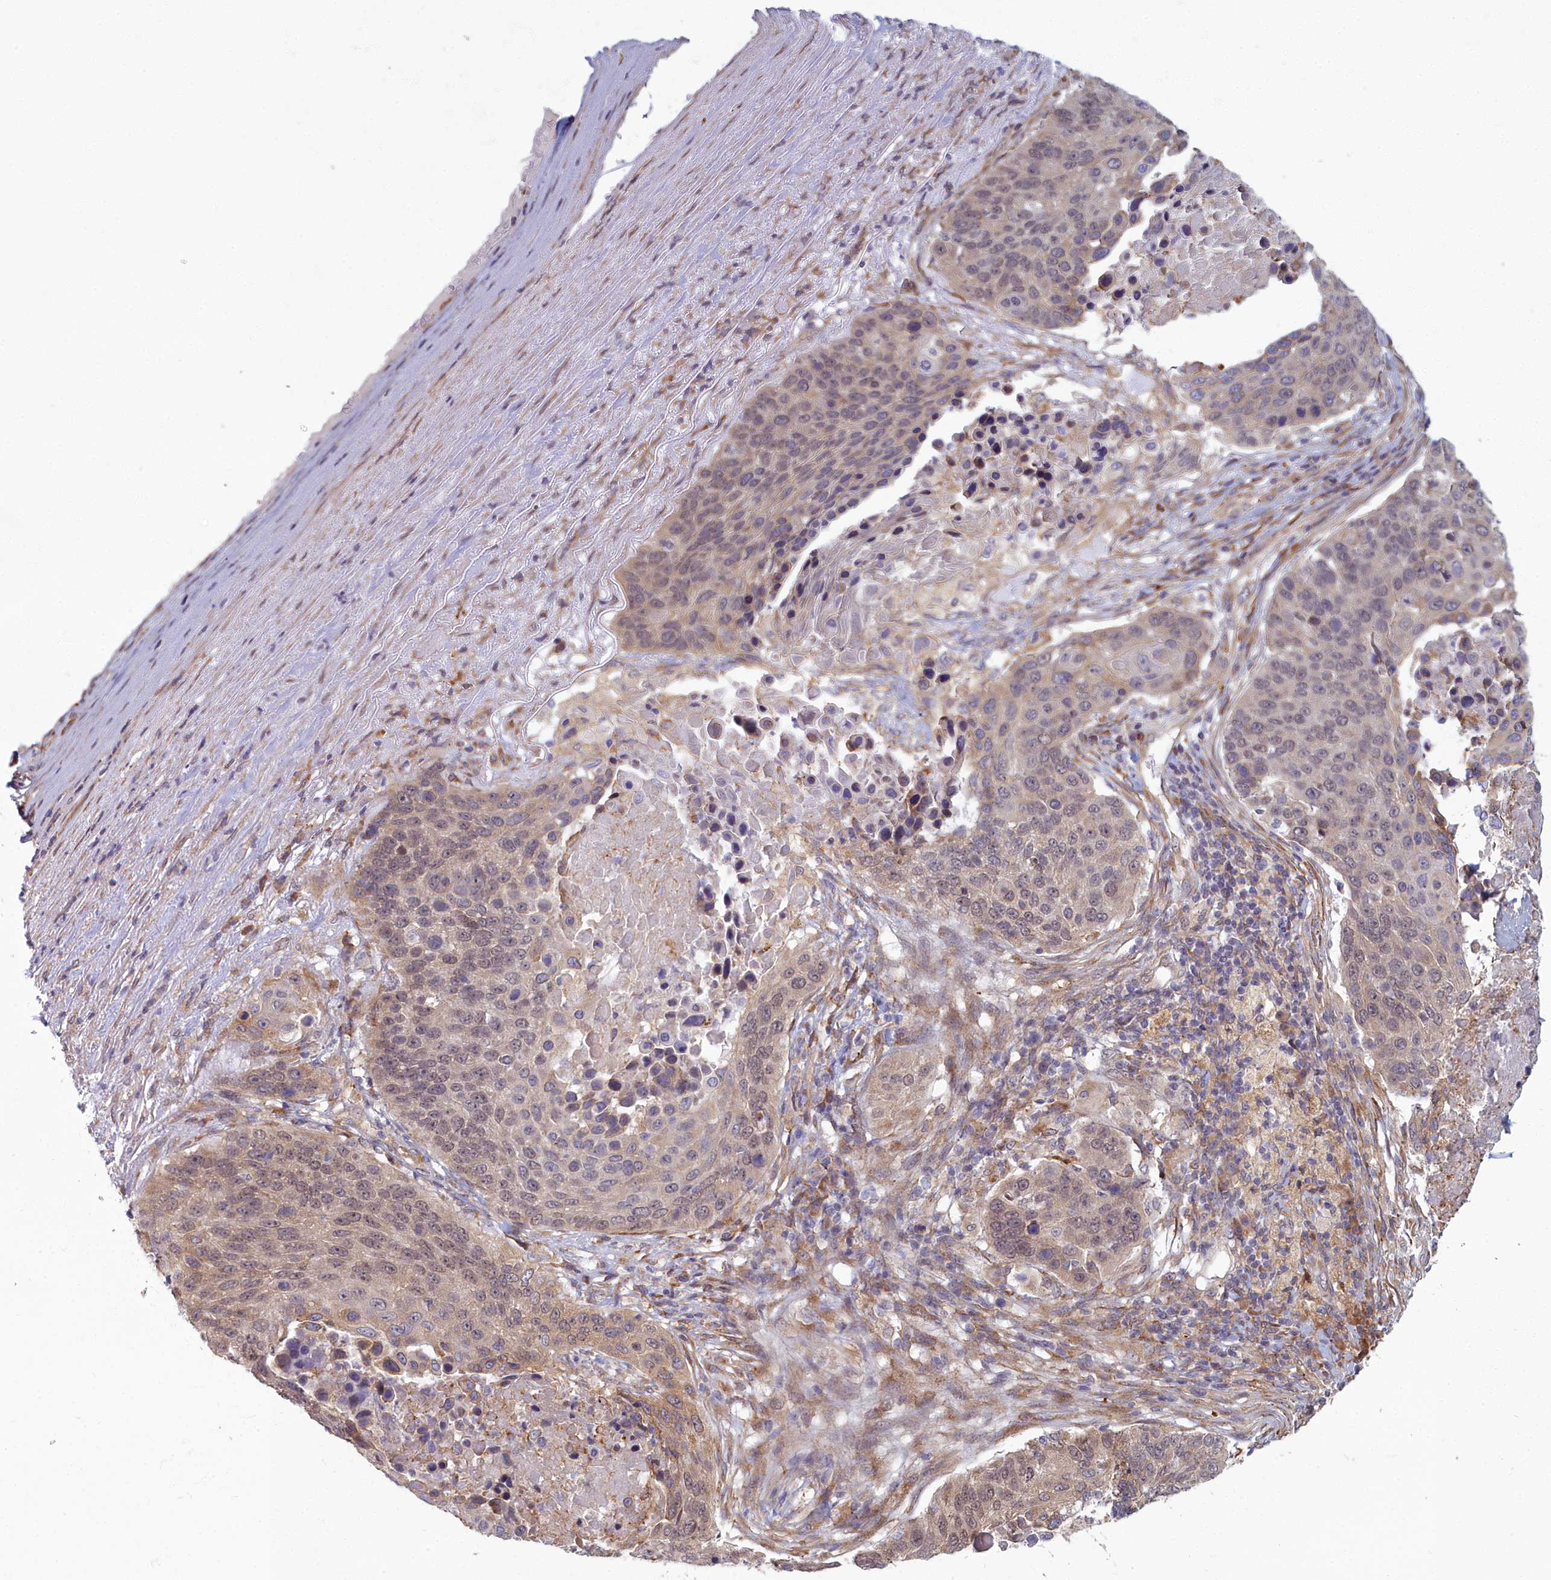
{"staining": {"intensity": "weak", "quantity": "25%-75%", "location": "cytoplasmic/membranous,nuclear"}, "tissue": "lung cancer", "cell_type": "Tumor cells", "image_type": "cancer", "snomed": [{"axis": "morphology", "description": "Normal tissue, NOS"}, {"axis": "morphology", "description": "Squamous cell carcinoma, NOS"}, {"axis": "topography", "description": "Lymph node"}, {"axis": "topography", "description": "Lung"}], "caption": "Immunohistochemistry (IHC) histopathology image of neoplastic tissue: lung cancer stained using IHC demonstrates low levels of weak protein expression localized specifically in the cytoplasmic/membranous and nuclear of tumor cells, appearing as a cytoplasmic/membranous and nuclear brown color.", "gene": "MAK16", "patient": {"sex": "male", "age": 66}}